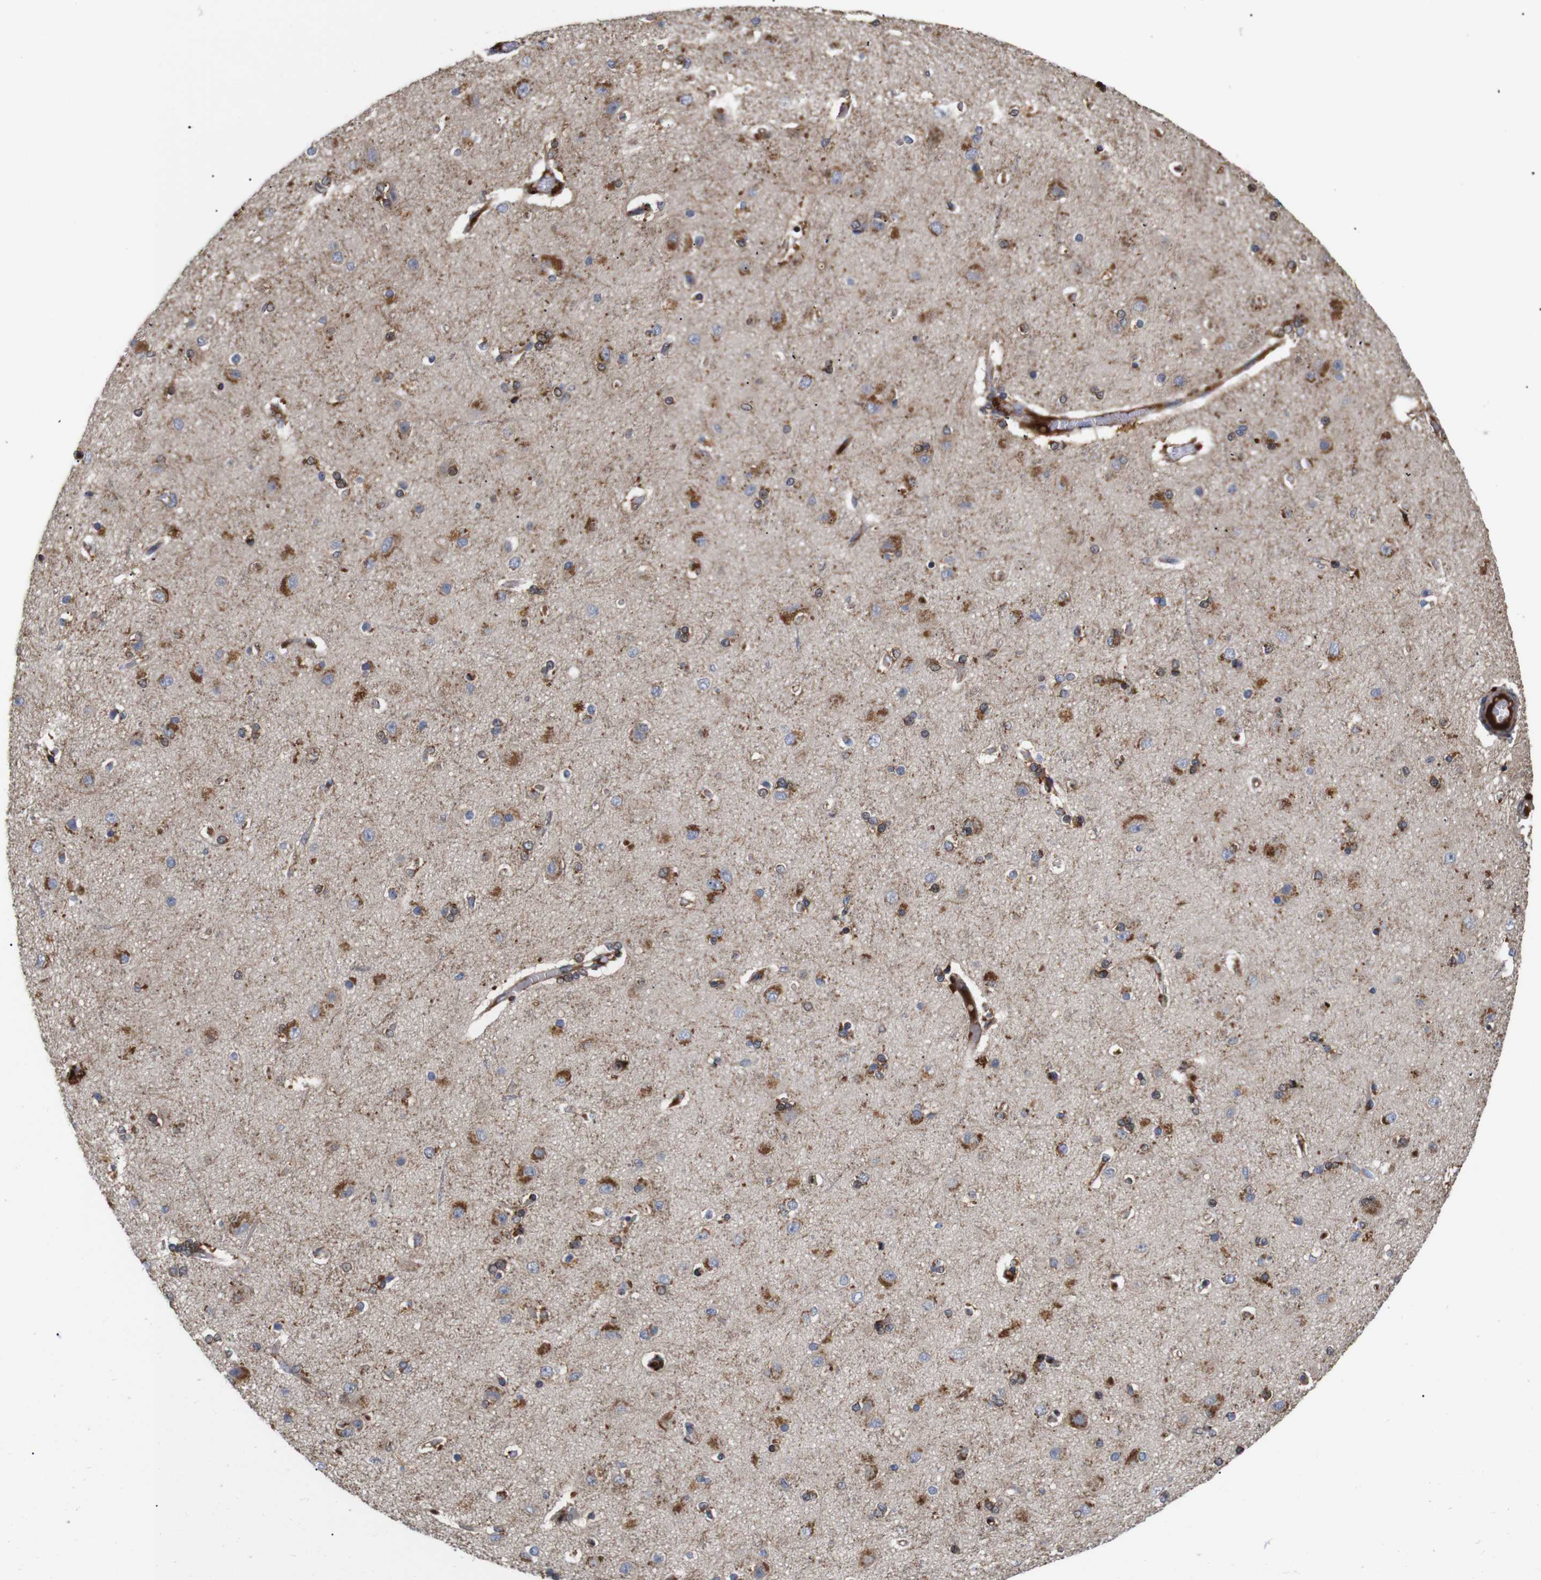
{"staining": {"intensity": "negative", "quantity": "none", "location": "none"}, "tissue": "cerebral cortex", "cell_type": "Endothelial cells", "image_type": "normal", "snomed": [{"axis": "morphology", "description": "Normal tissue, NOS"}, {"axis": "topography", "description": "Cerebral cortex"}], "caption": "DAB immunohistochemical staining of unremarkable cerebral cortex demonstrates no significant positivity in endothelial cells.", "gene": "SPRY3", "patient": {"sex": "female", "age": 54}}